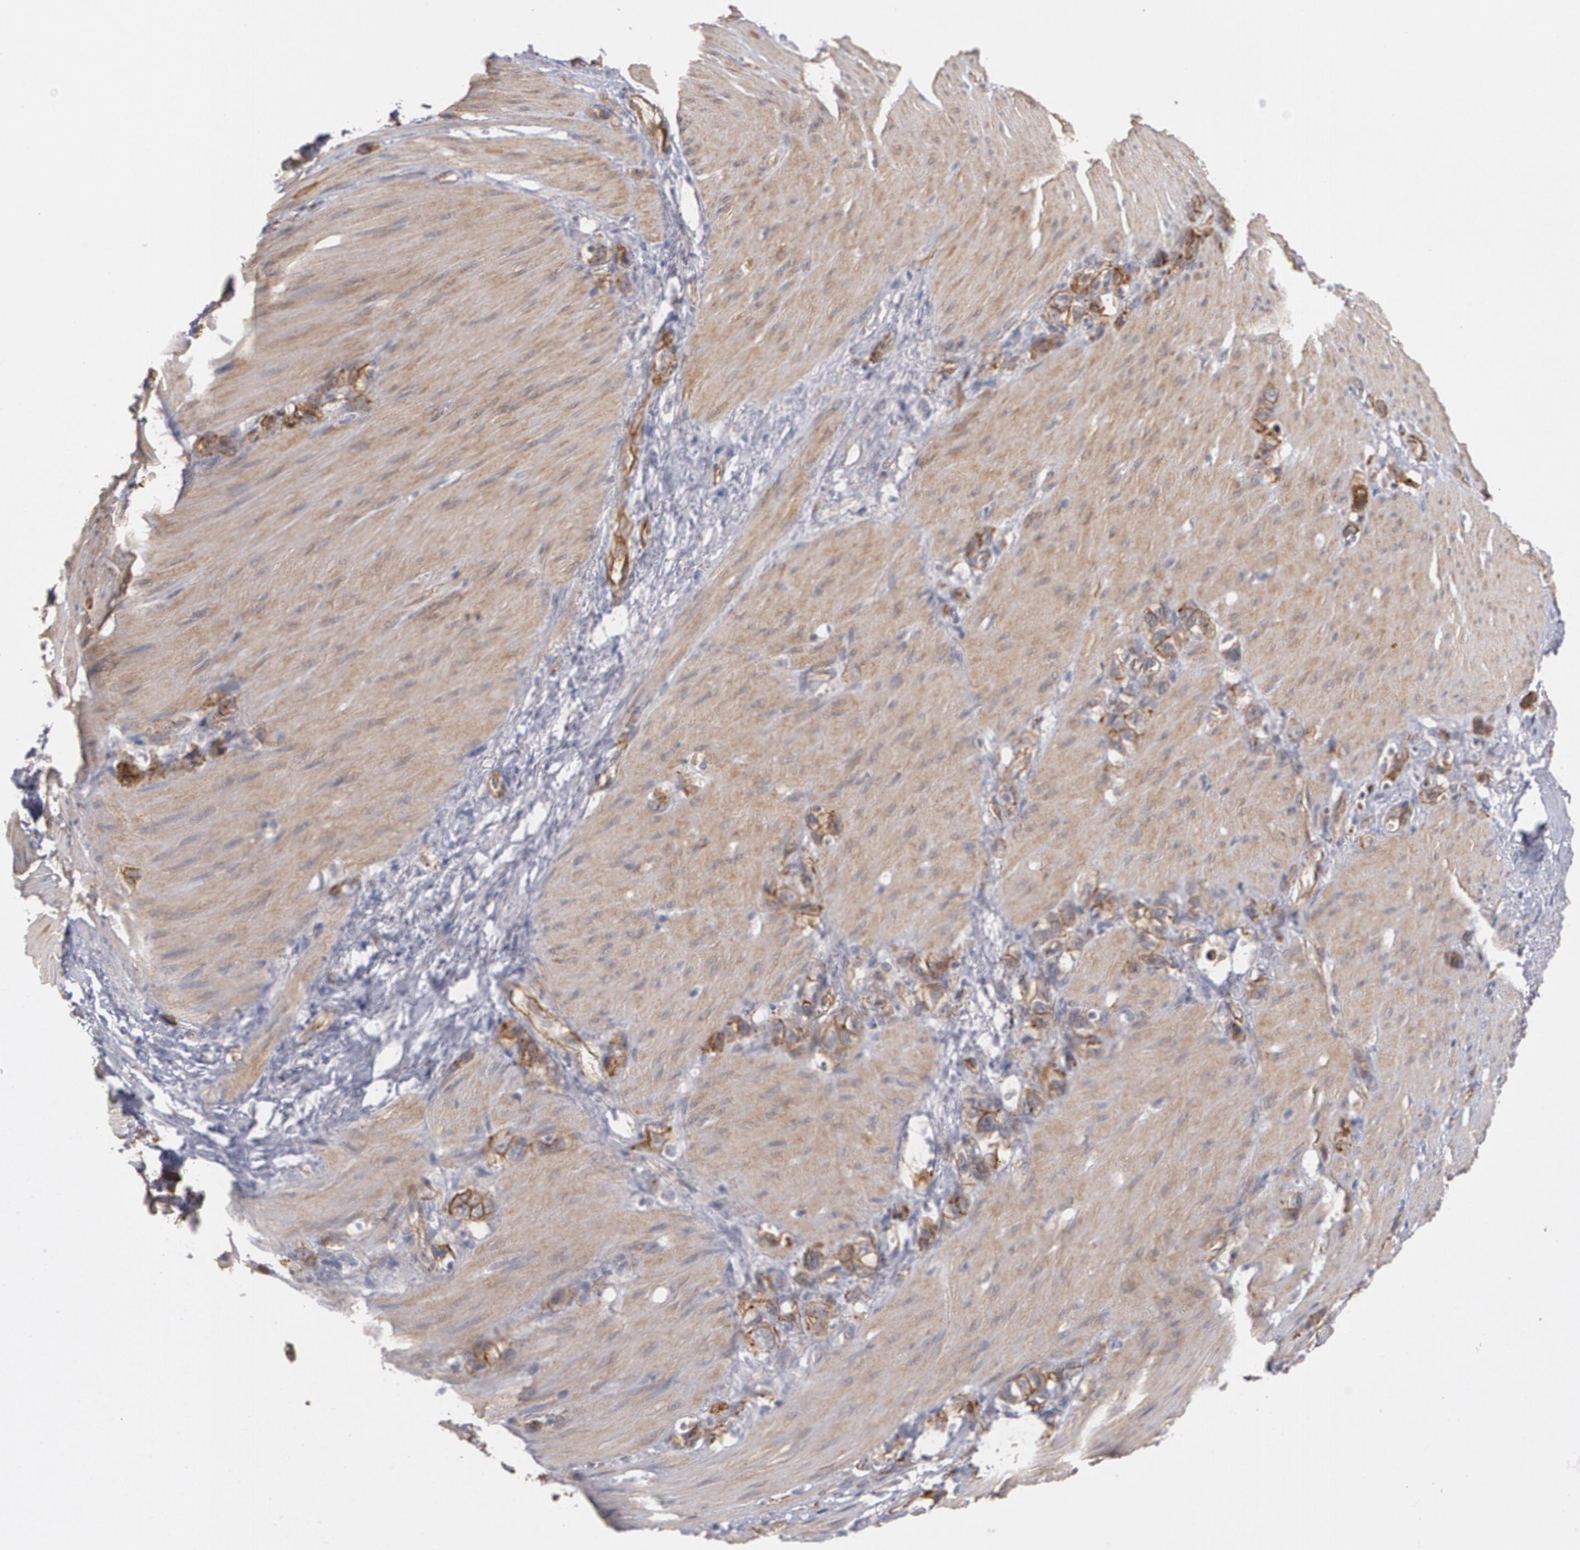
{"staining": {"intensity": "moderate", "quantity": ">75%", "location": "cytoplasmic/membranous"}, "tissue": "stomach cancer", "cell_type": "Tumor cells", "image_type": "cancer", "snomed": [{"axis": "morphology", "description": "Normal tissue, NOS"}, {"axis": "morphology", "description": "Adenocarcinoma, NOS"}, {"axis": "morphology", "description": "Adenocarcinoma, High grade"}, {"axis": "topography", "description": "Stomach, upper"}, {"axis": "topography", "description": "Stomach"}], "caption": "Immunohistochemistry (IHC) photomicrograph of stomach cancer (high-grade adenocarcinoma) stained for a protein (brown), which shows medium levels of moderate cytoplasmic/membranous expression in about >75% of tumor cells.", "gene": "TJP1", "patient": {"sex": "female", "age": 65}}